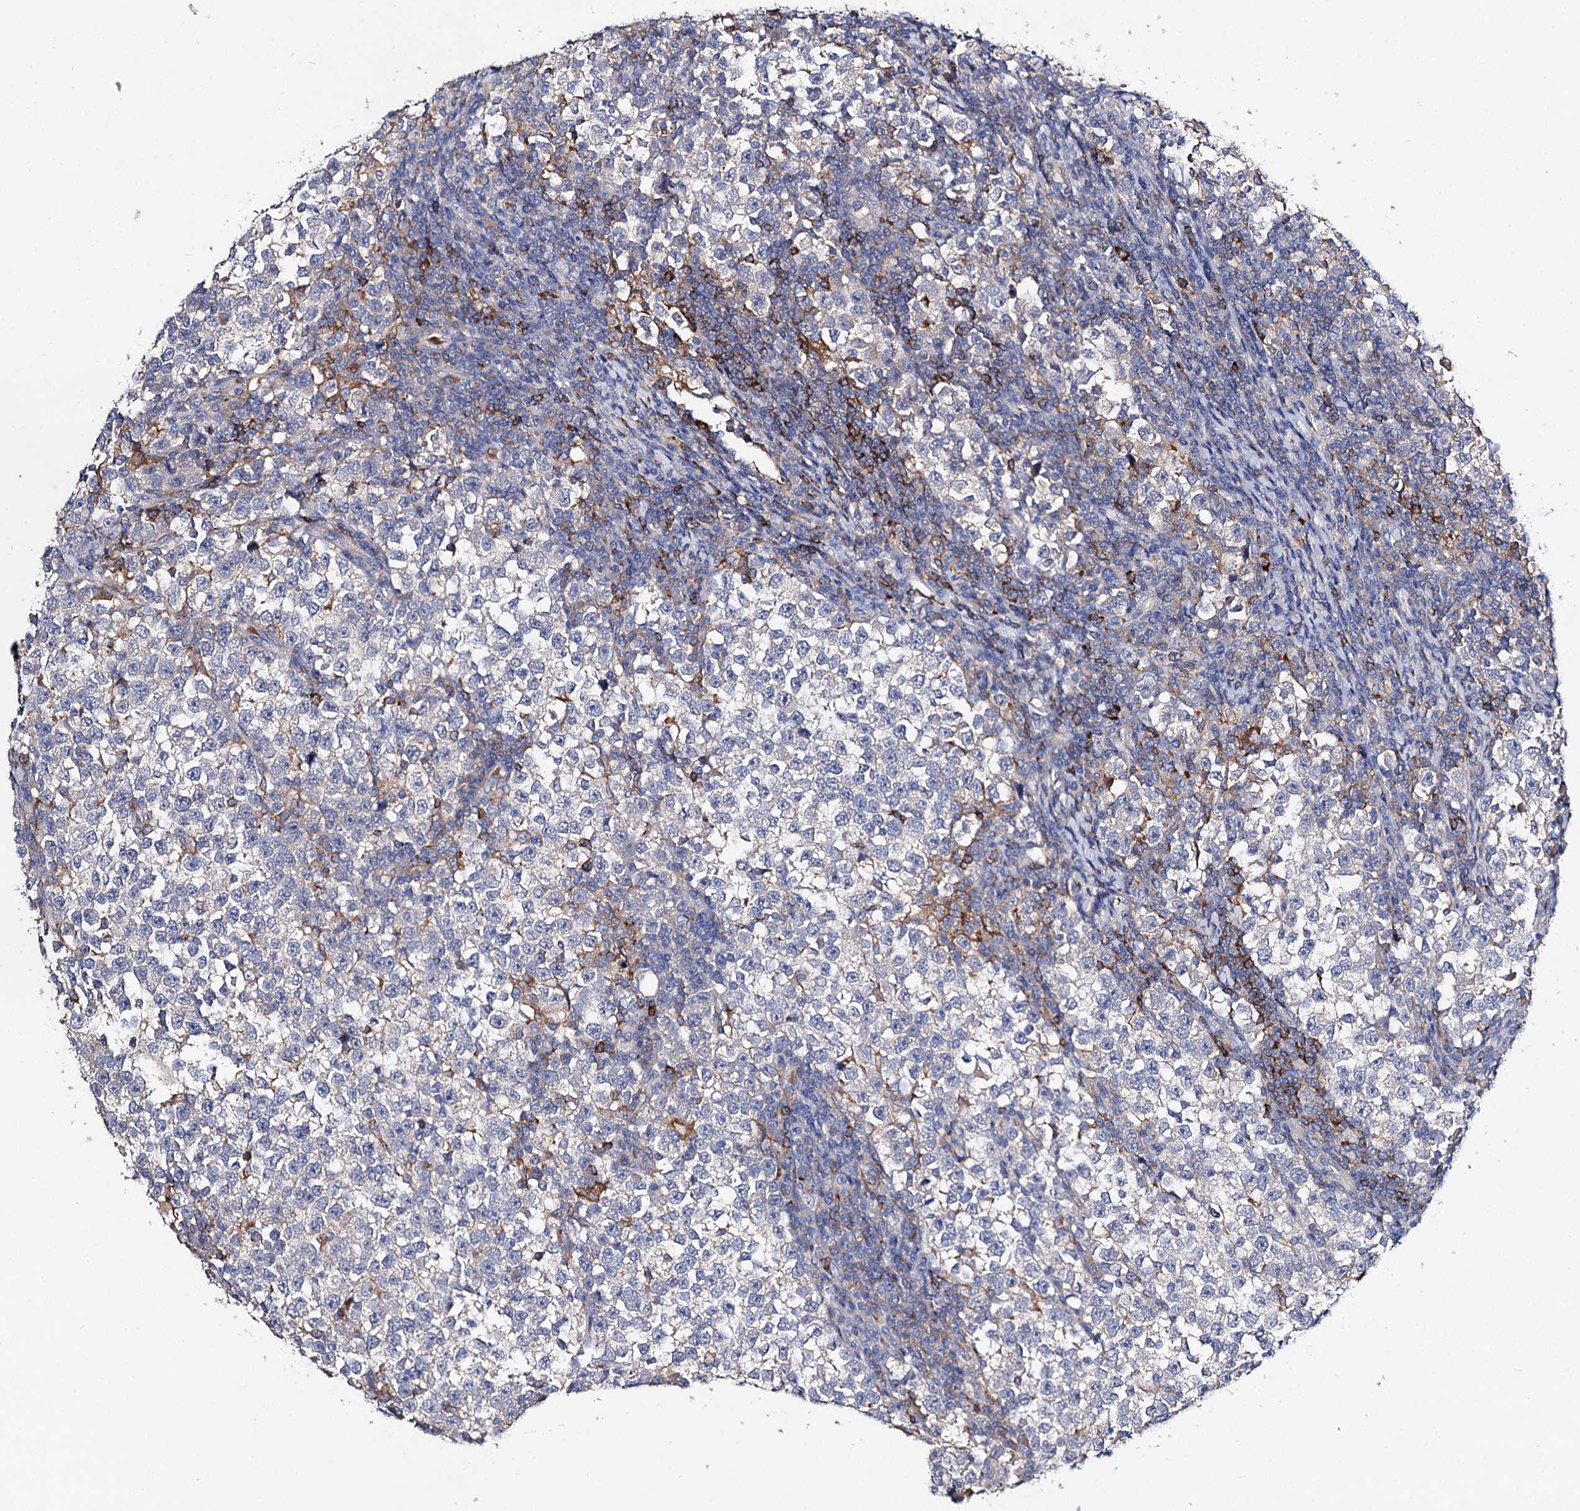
{"staining": {"intensity": "negative", "quantity": "none", "location": "none"}, "tissue": "testis cancer", "cell_type": "Tumor cells", "image_type": "cancer", "snomed": [{"axis": "morphology", "description": "Normal tissue, NOS"}, {"axis": "morphology", "description": "Seminoma, NOS"}, {"axis": "topography", "description": "Testis"}], "caption": "Immunohistochemical staining of testis cancer (seminoma) reveals no significant positivity in tumor cells.", "gene": "HVCN1", "patient": {"sex": "male", "age": 43}}